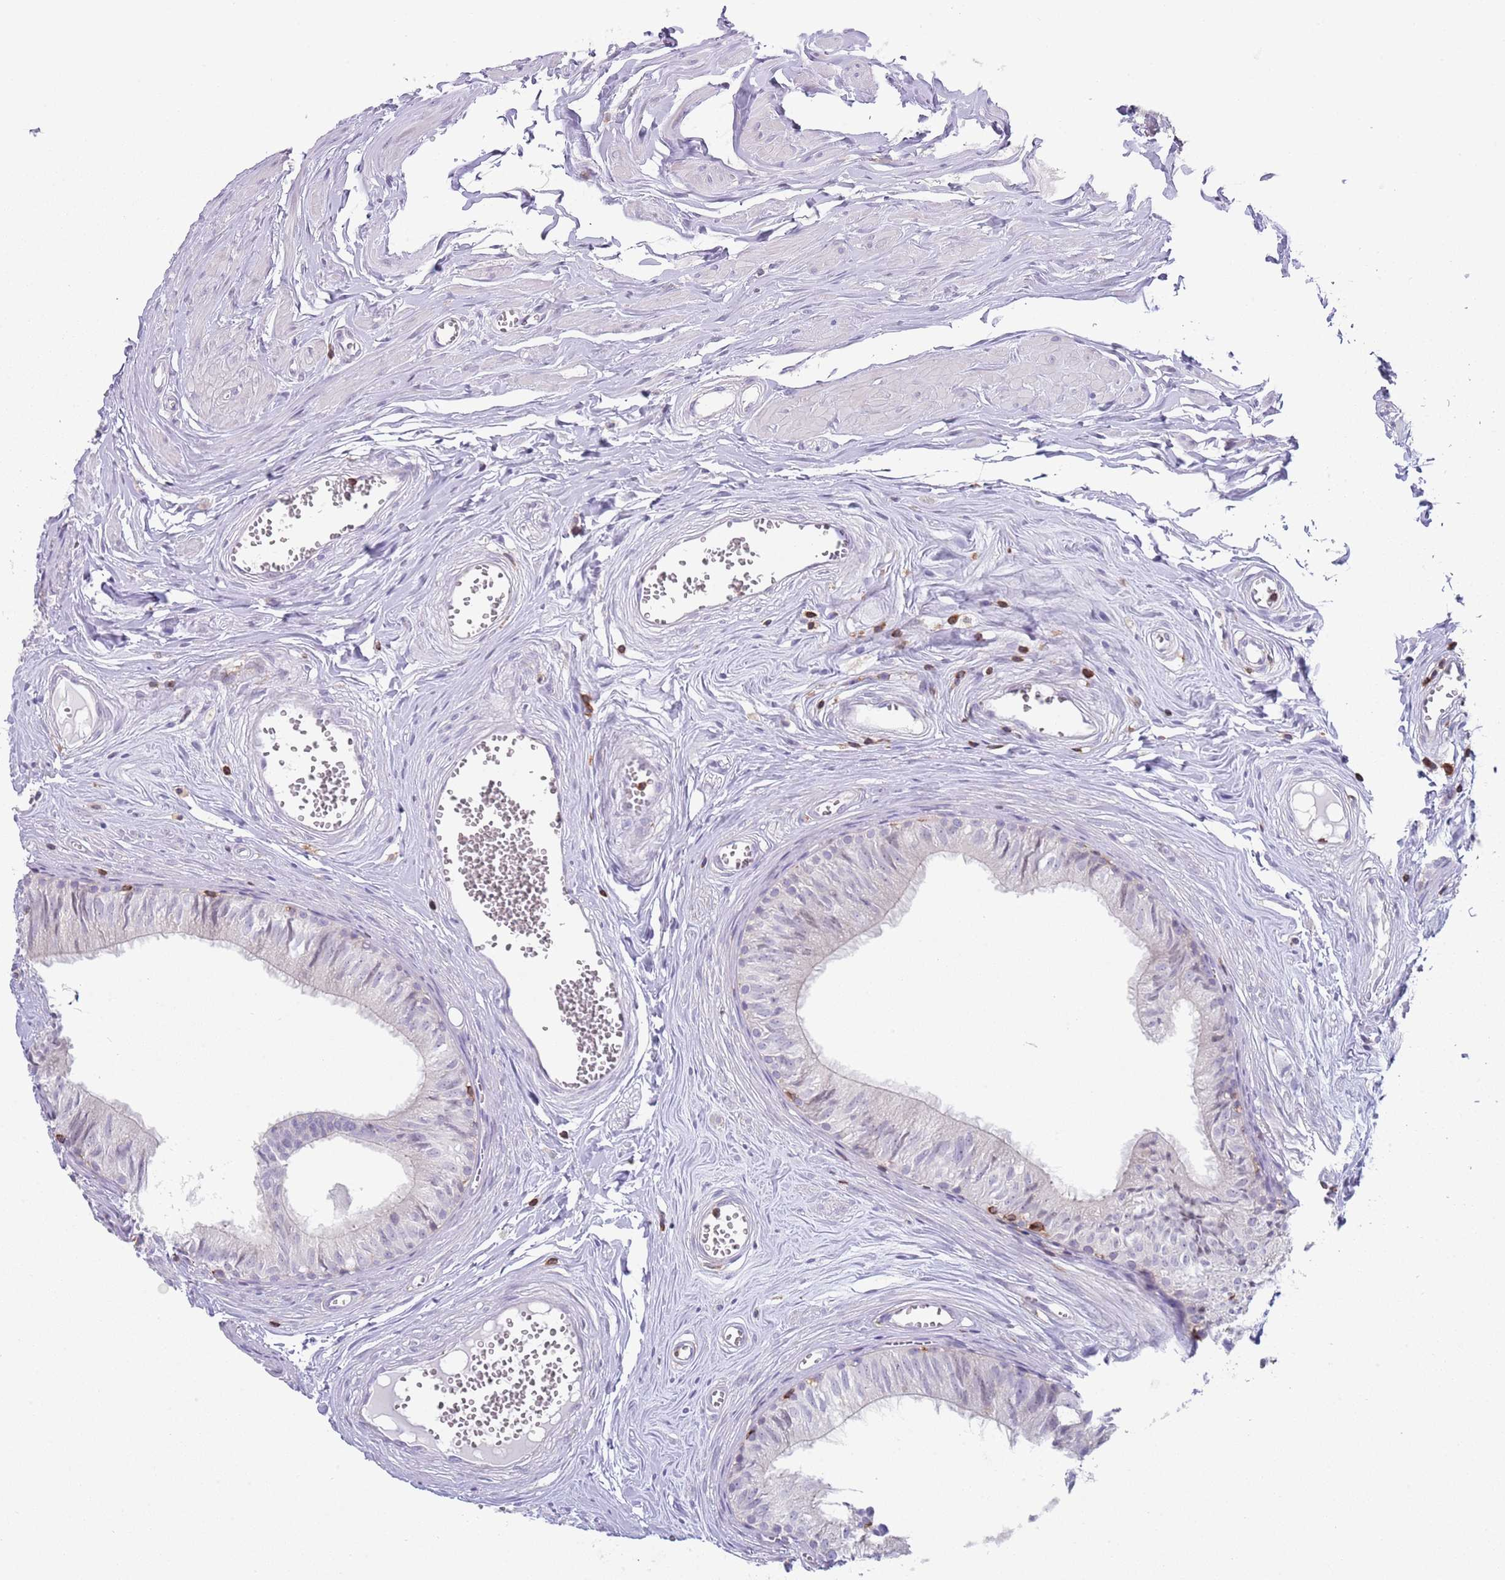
{"staining": {"intensity": "negative", "quantity": "none", "location": "none"}, "tissue": "epididymis", "cell_type": "Glandular cells", "image_type": "normal", "snomed": [{"axis": "morphology", "description": "Normal tissue, NOS"}, {"axis": "topography", "description": "Epididymis"}], "caption": "This is a image of immunohistochemistry (IHC) staining of normal epididymis, which shows no staining in glandular cells.", "gene": "LPXN", "patient": {"sex": "male", "age": 36}}